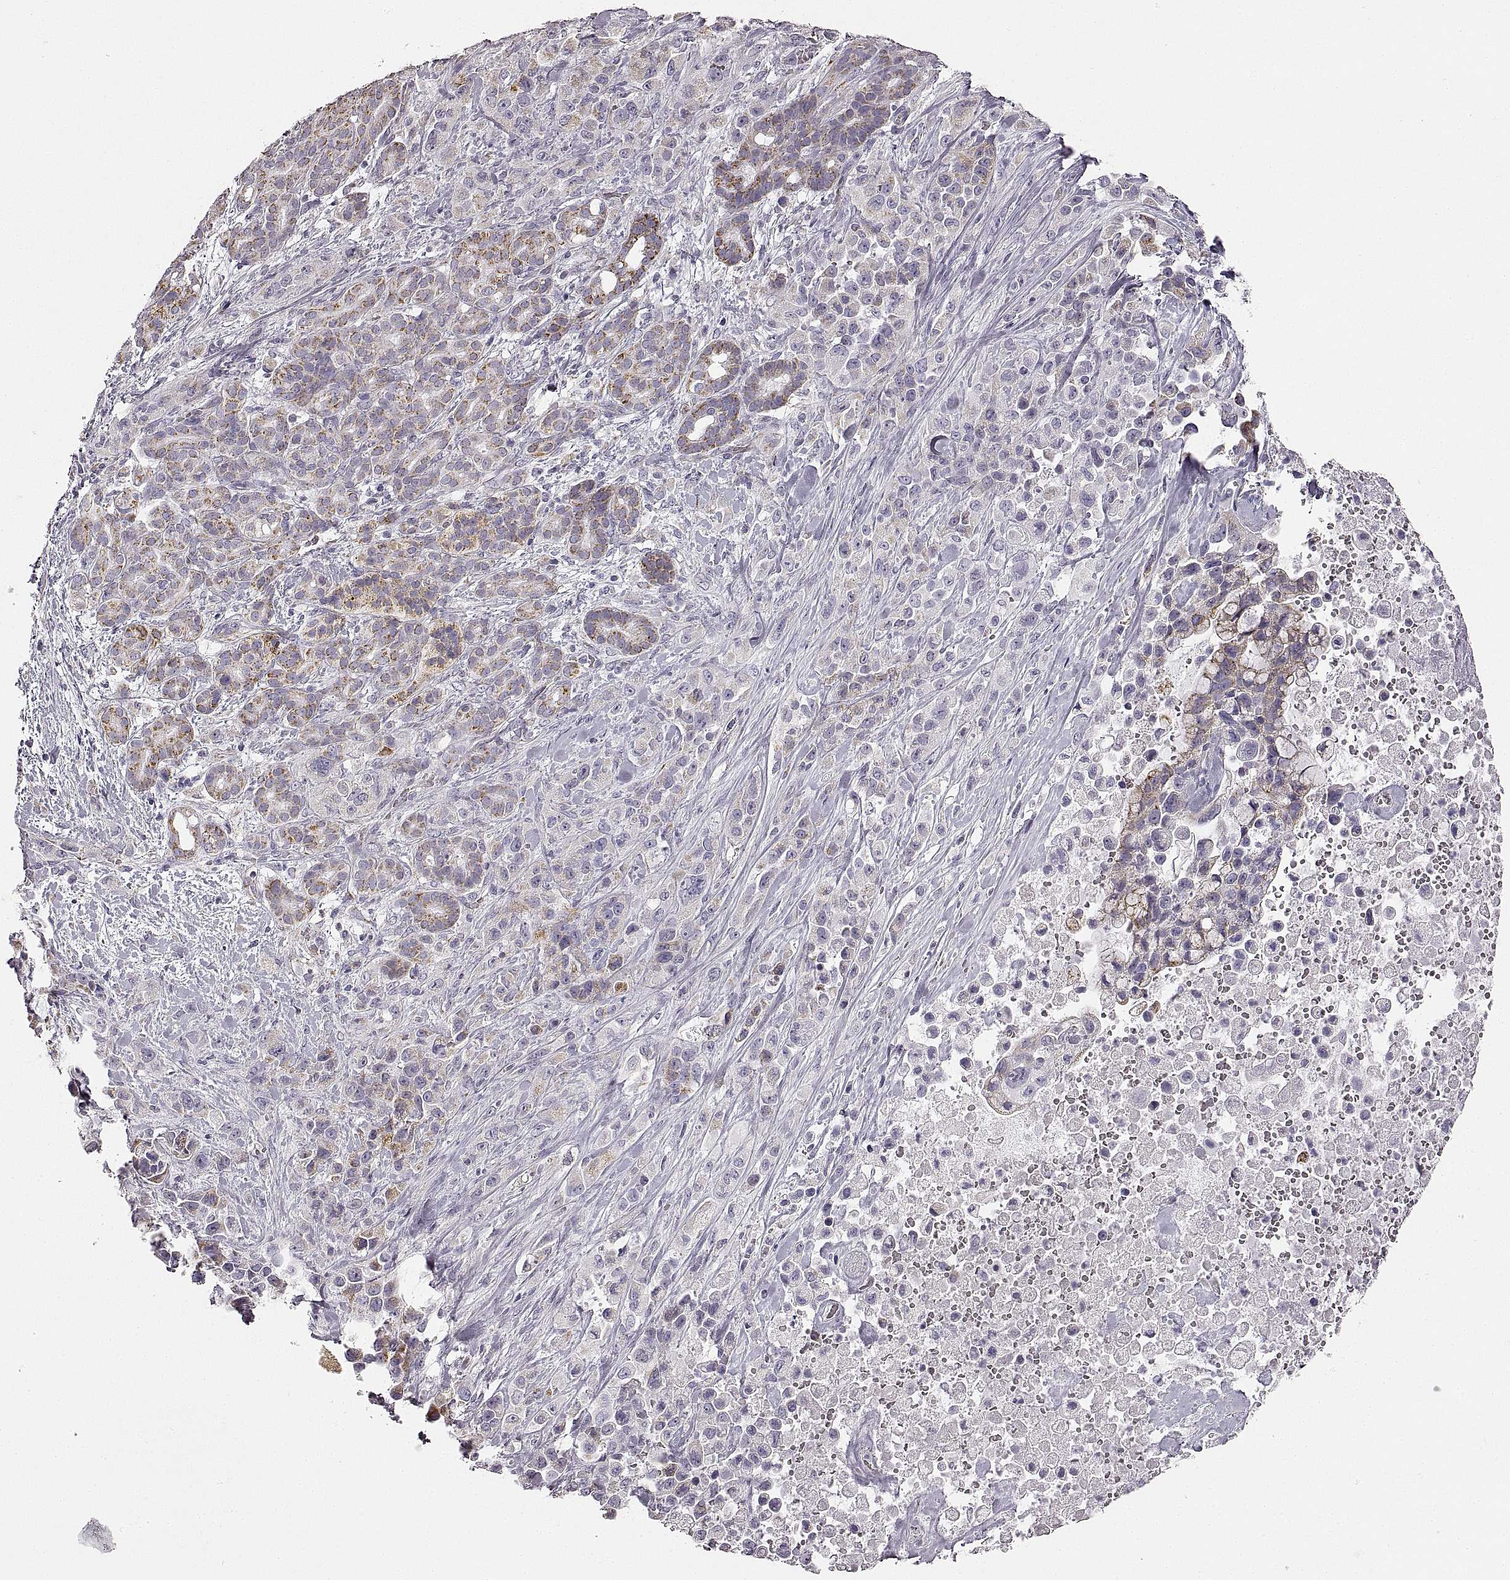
{"staining": {"intensity": "moderate", "quantity": "<25%", "location": "cytoplasmic/membranous"}, "tissue": "pancreatic cancer", "cell_type": "Tumor cells", "image_type": "cancer", "snomed": [{"axis": "morphology", "description": "Adenocarcinoma, NOS"}, {"axis": "topography", "description": "Pancreas"}], "caption": "Protein expression analysis of adenocarcinoma (pancreatic) demonstrates moderate cytoplasmic/membranous staining in approximately <25% of tumor cells.", "gene": "RDH13", "patient": {"sex": "male", "age": 44}}